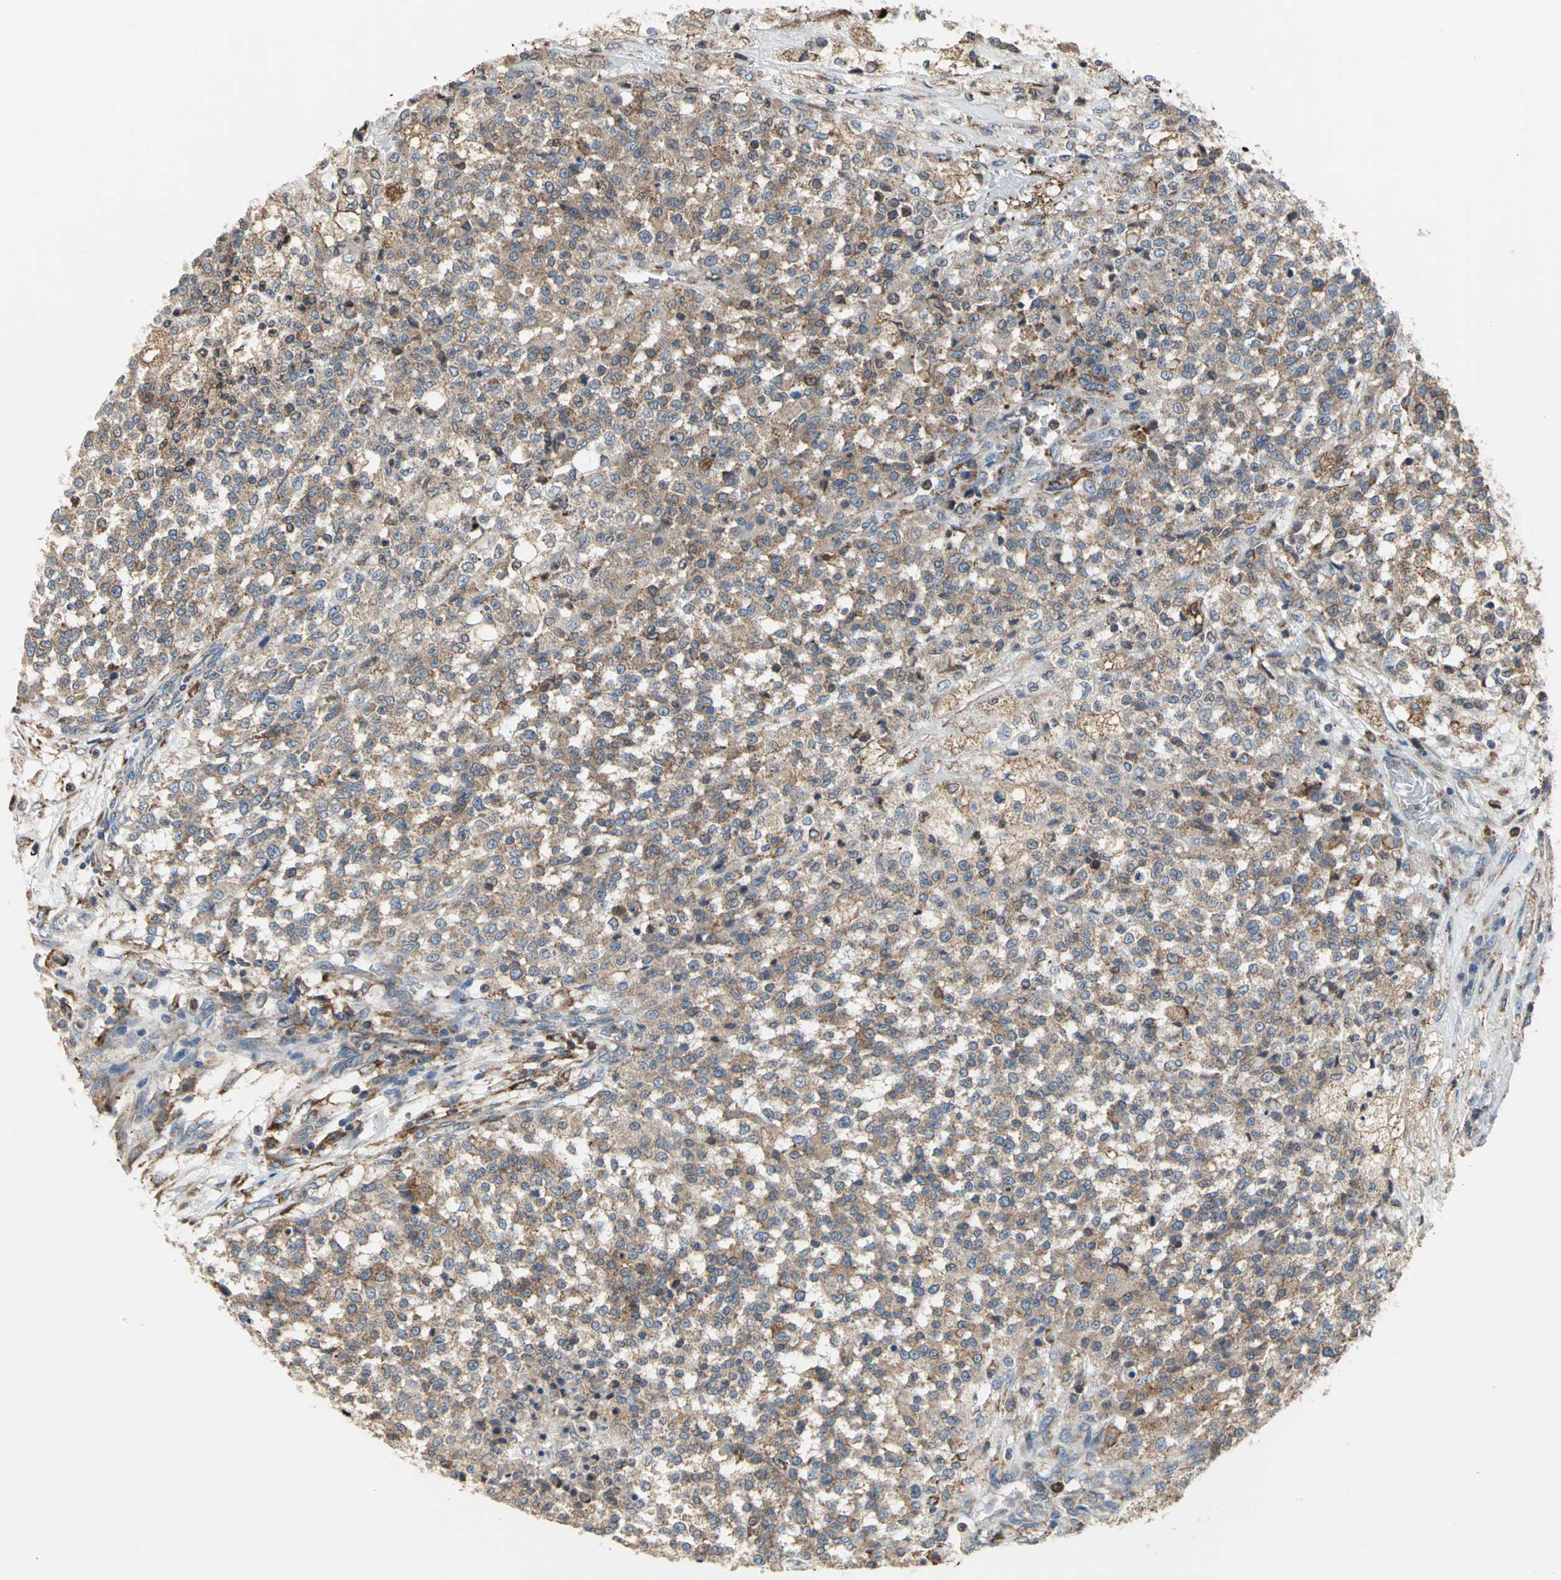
{"staining": {"intensity": "moderate", "quantity": ">75%", "location": "cytoplasmic/membranous"}, "tissue": "testis cancer", "cell_type": "Tumor cells", "image_type": "cancer", "snomed": [{"axis": "morphology", "description": "Seminoma, NOS"}, {"axis": "topography", "description": "Testis"}], "caption": "High-power microscopy captured an immunohistochemistry histopathology image of testis cancer (seminoma), revealing moderate cytoplasmic/membranous expression in about >75% of tumor cells.", "gene": "SDF2L1", "patient": {"sex": "male", "age": 59}}